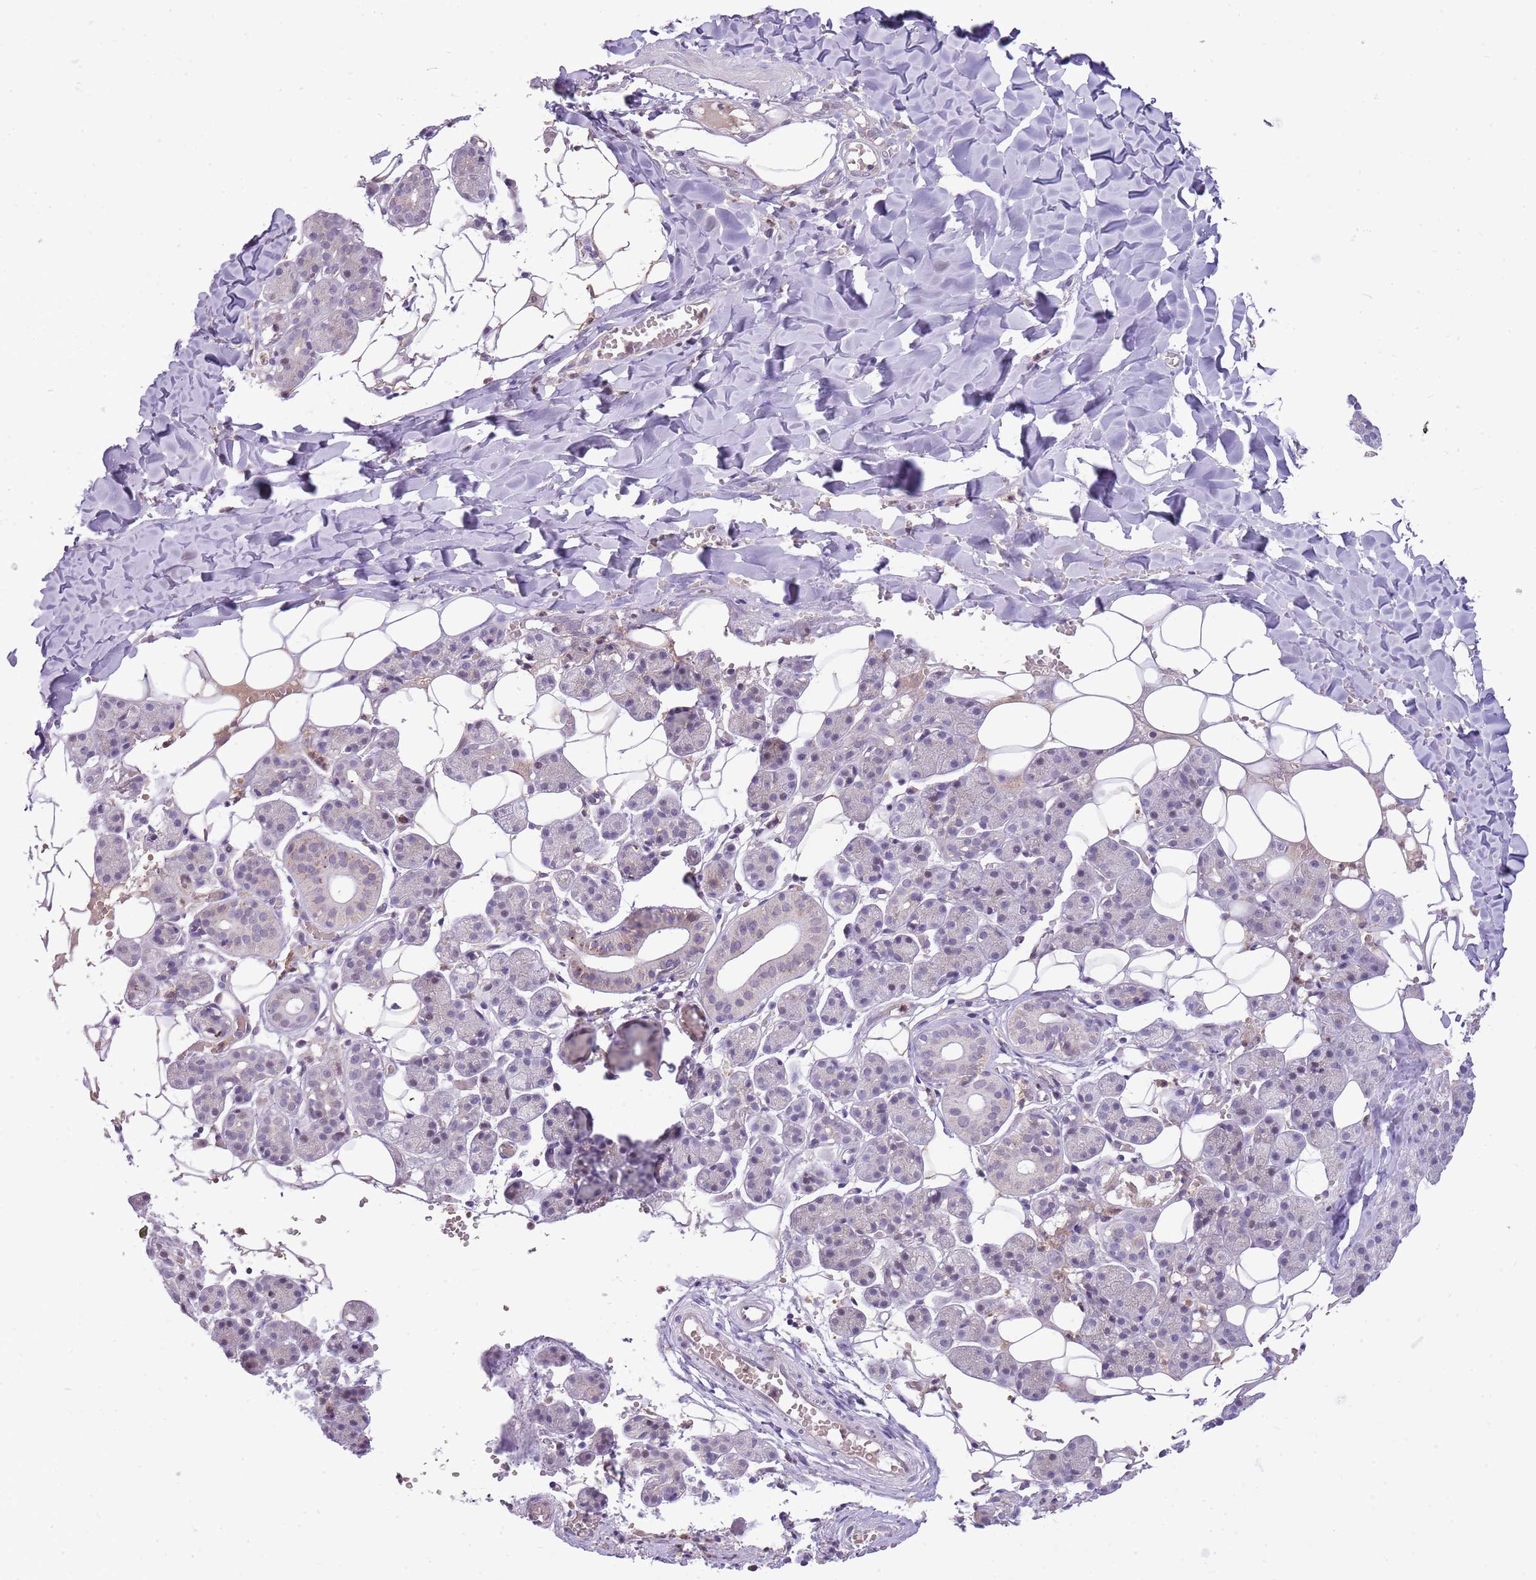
{"staining": {"intensity": "moderate", "quantity": "<25%", "location": "cytoplasmic/membranous"}, "tissue": "salivary gland", "cell_type": "Glandular cells", "image_type": "normal", "snomed": [{"axis": "morphology", "description": "Normal tissue, NOS"}, {"axis": "topography", "description": "Salivary gland"}], "caption": "This is an image of immunohistochemistry staining of unremarkable salivary gland, which shows moderate expression in the cytoplasmic/membranous of glandular cells.", "gene": "PCNX1", "patient": {"sex": "female", "age": 33}}